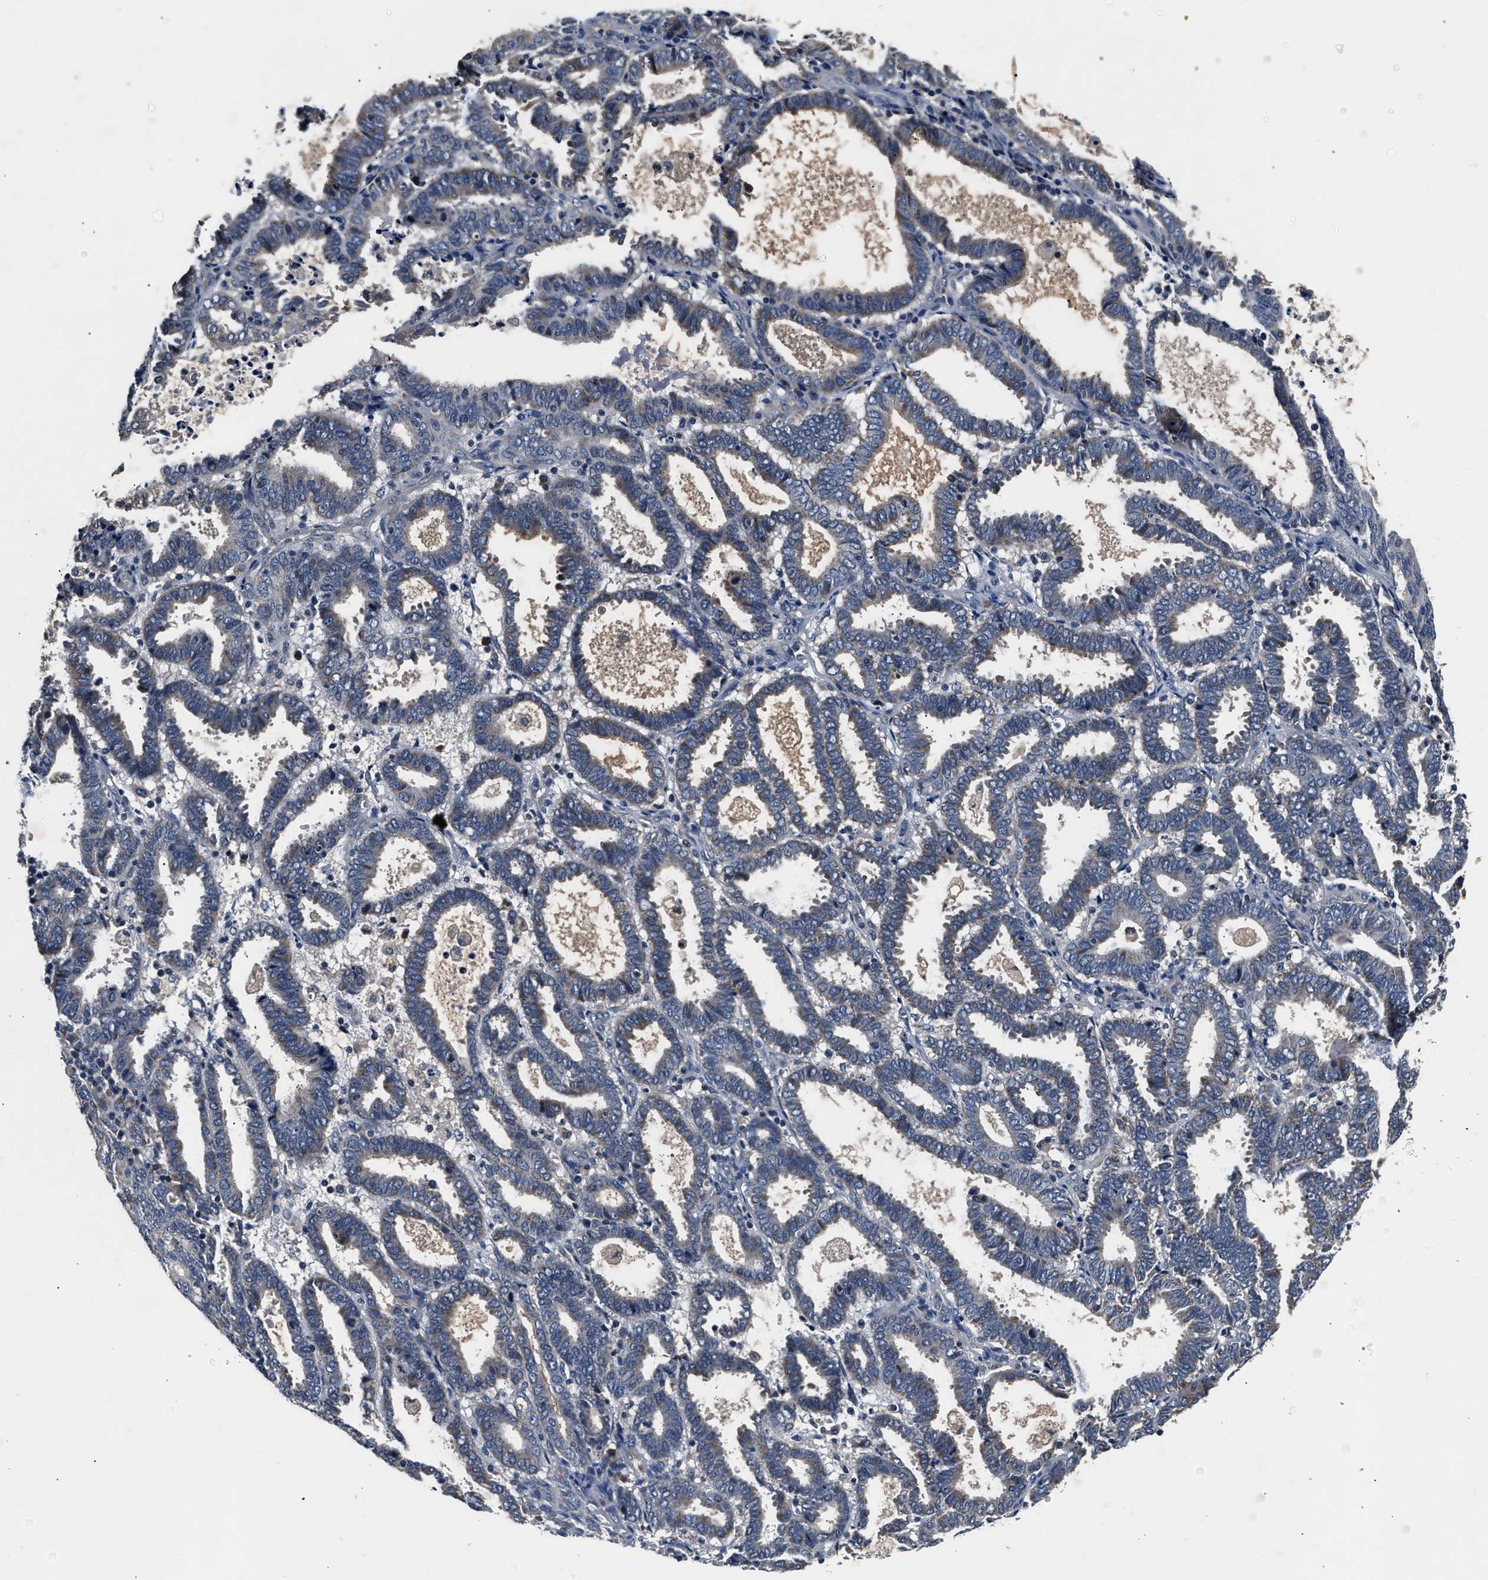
{"staining": {"intensity": "moderate", "quantity": "<25%", "location": "cytoplasmic/membranous"}, "tissue": "endometrial cancer", "cell_type": "Tumor cells", "image_type": "cancer", "snomed": [{"axis": "morphology", "description": "Adenocarcinoma, NOS"}, {"axis": "topography", "description": "Uterus"}], "caption": "Adenocarcinoma (endometrial) stained with a brown dye reveals moderate cytoplasmic/membranous positive staining in approximately <25% of tumor cells.", "gene": "IMMT", "patient": {"sex": "female", "age": 83}}